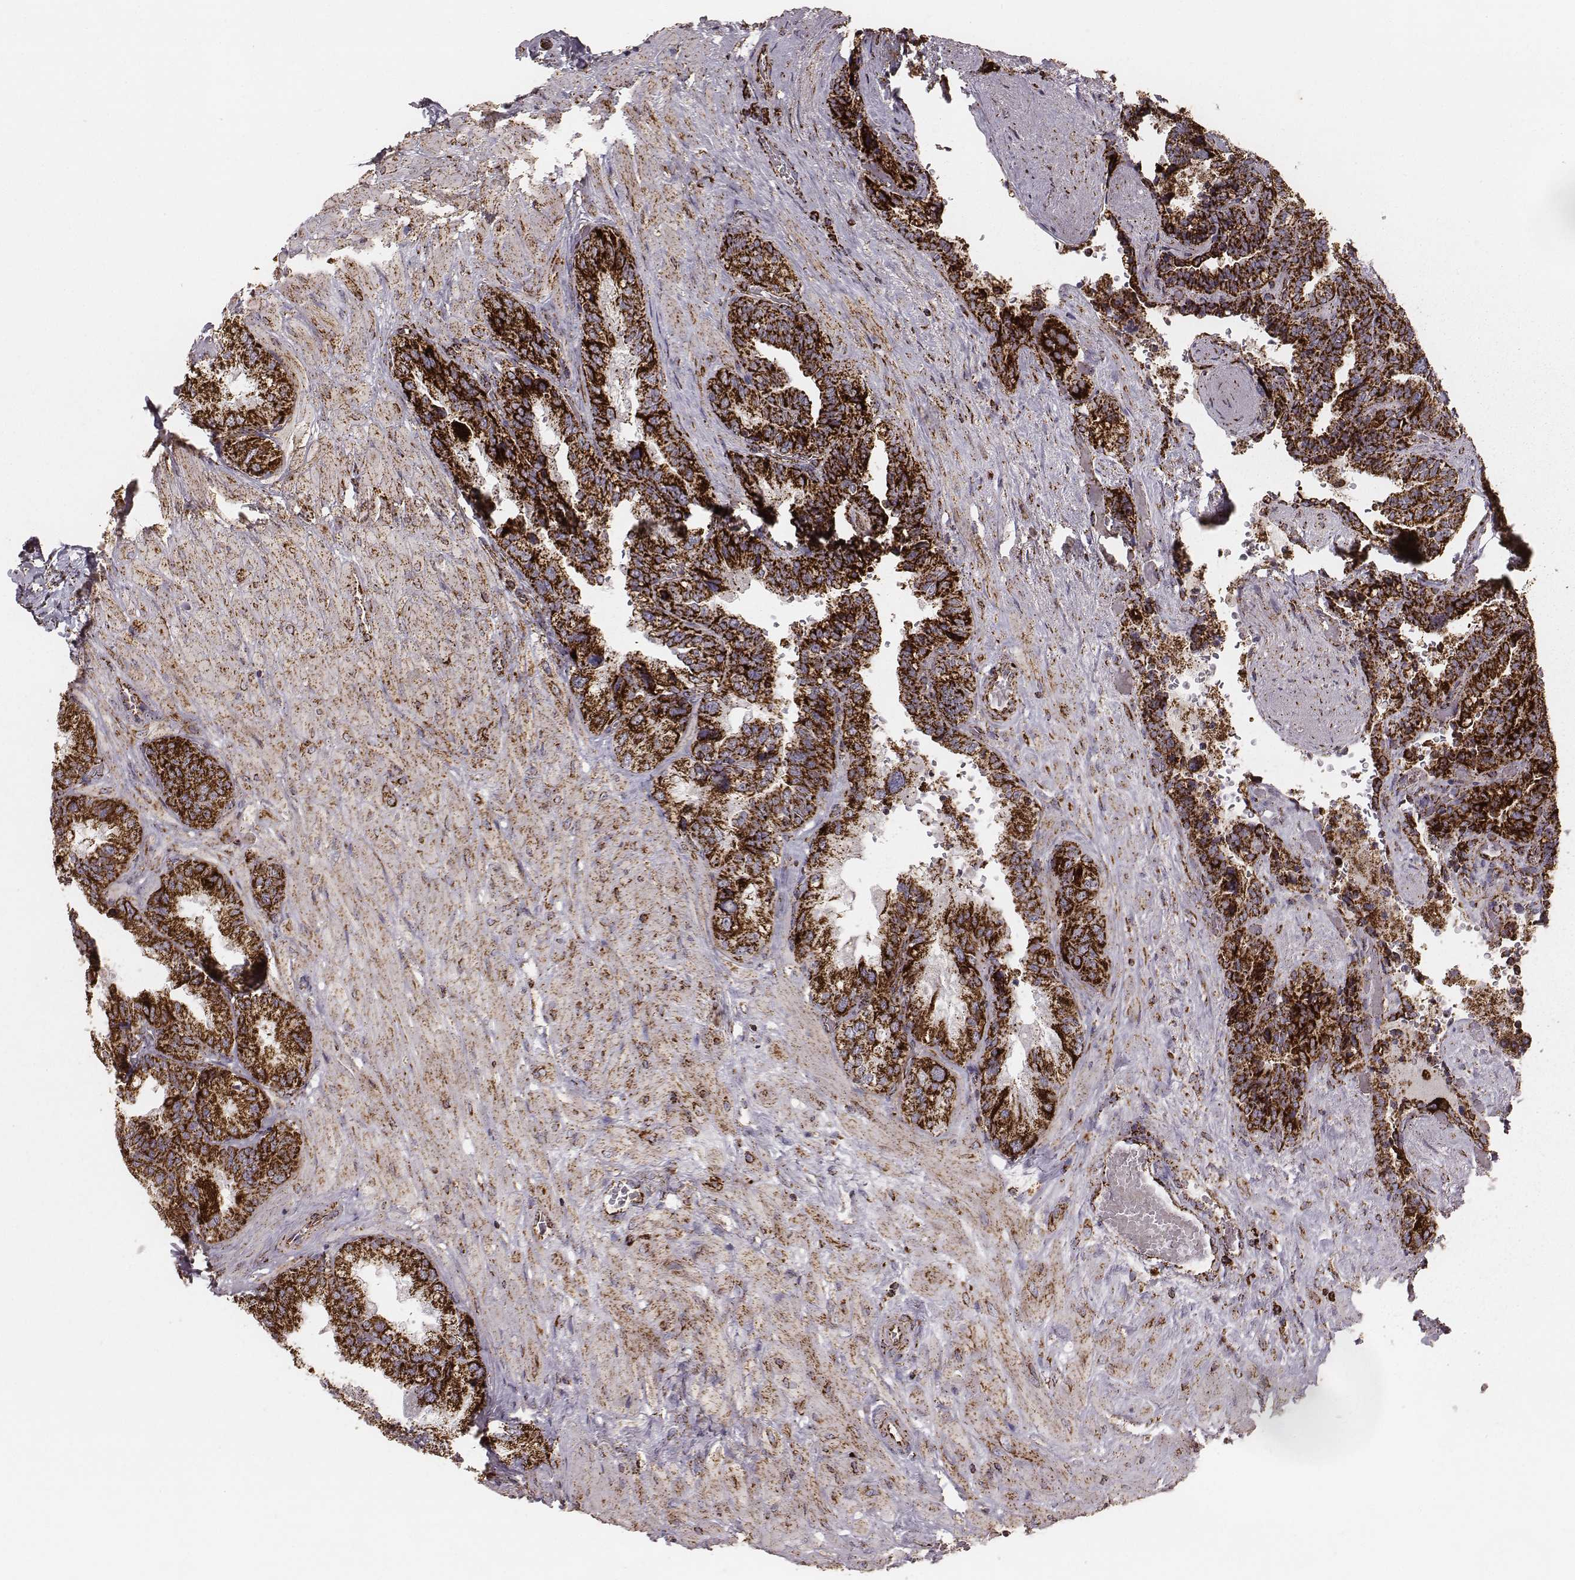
{"staining": {"intensity": "strong", "quantity": ">75%", "location": "cytoplasmic/membranous"}, "tissue": "seminal vesicle", "cell_type": "Glandular cells", "image_type": "normal", "snomed": [{"axis": "morphology", "description": "Normal tissue, NOS"}, {"axis": "topography", "description": "Seminal veicle"}], "caption": "The image demonstrates staining of normal seminal vesicle, revealing strong cytoplasmic/membranous protein staining (brown color) within glandular cells.", "gene": "TUFM", "patient": {"sex": "male", "age": 69}}